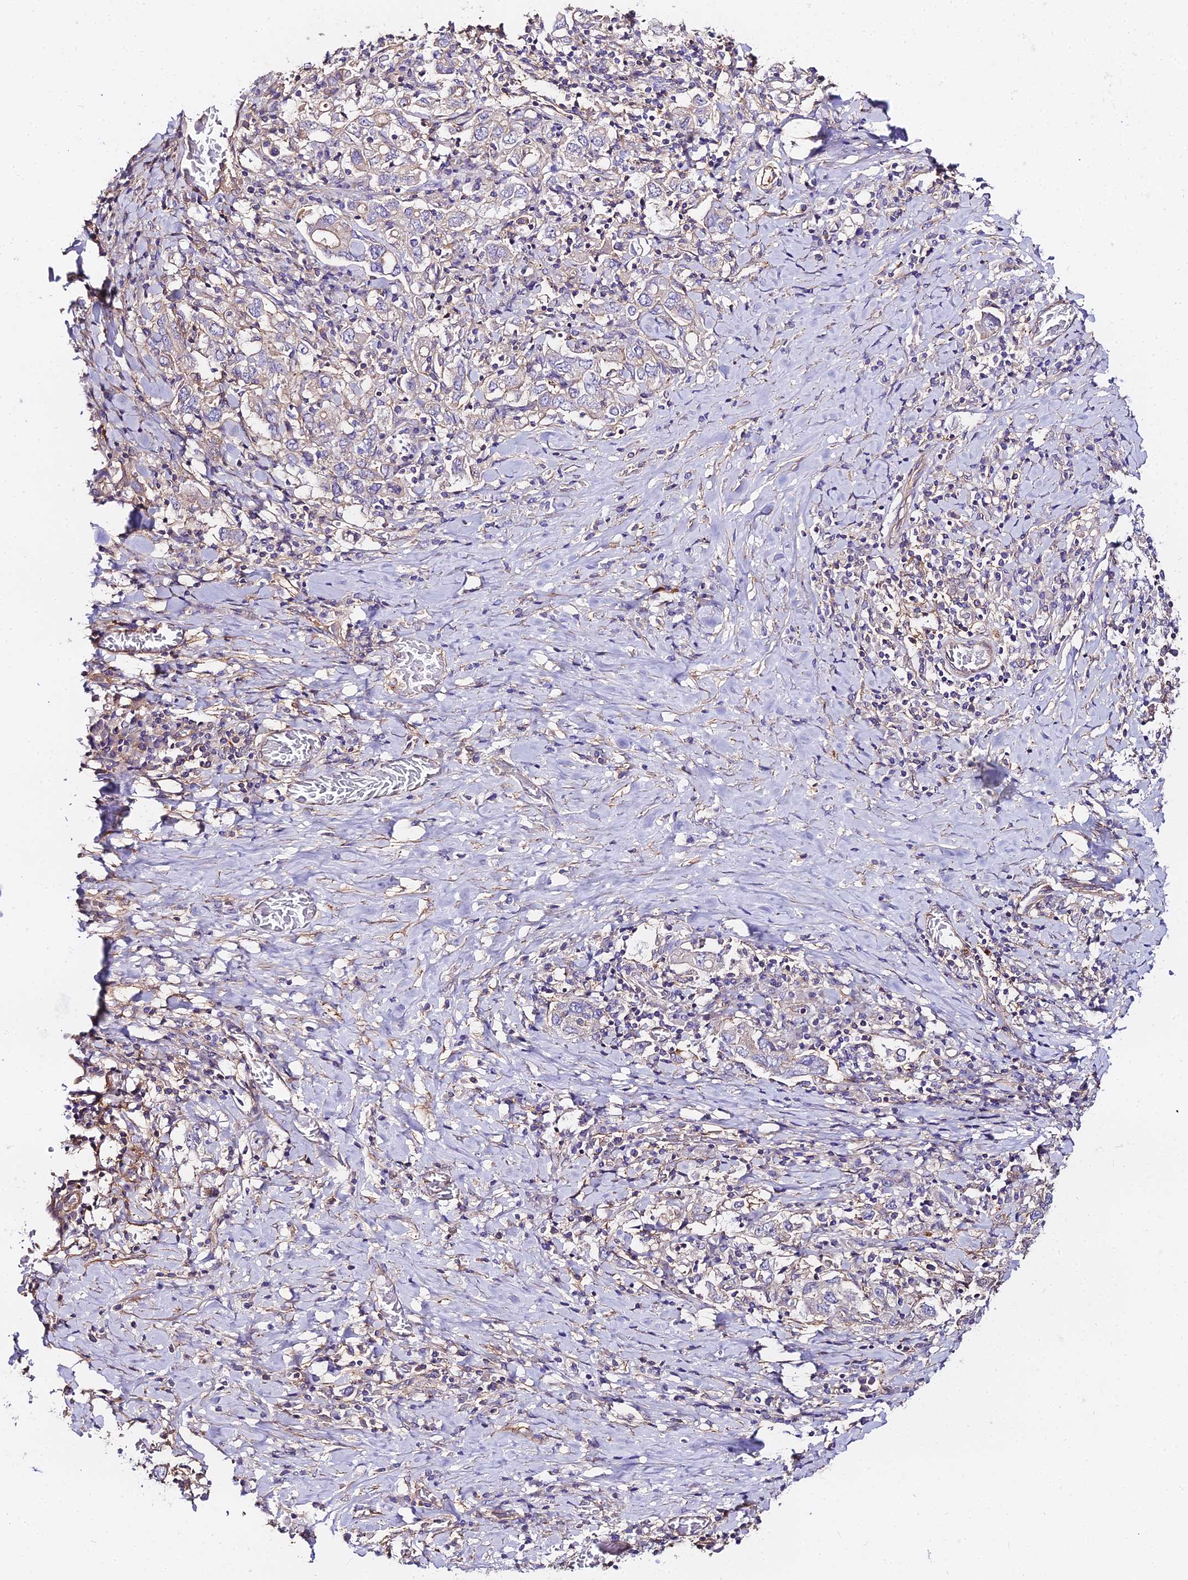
{"staining": {"intensity": "negative", "quantity": "none", "location": "none"}, "tissue": "stomach cancer", "cell_type": "Tumor cells", "image_type": "cancer", "snomed": [{"axis": "morphology", "description": "Adenocarcinoma, NOS"}, {"axis": "topography", "description": "Stomach, upper"}, {"axis": "topography", "description": "Stomach"}], "caption": "This is an immunohistochemistry (IHC) image of human adenocarcinoma (stomach). There is no staining in tumor cells.", "gene": "GLYAT", "patient": {"sex": "male", "age": 62}}